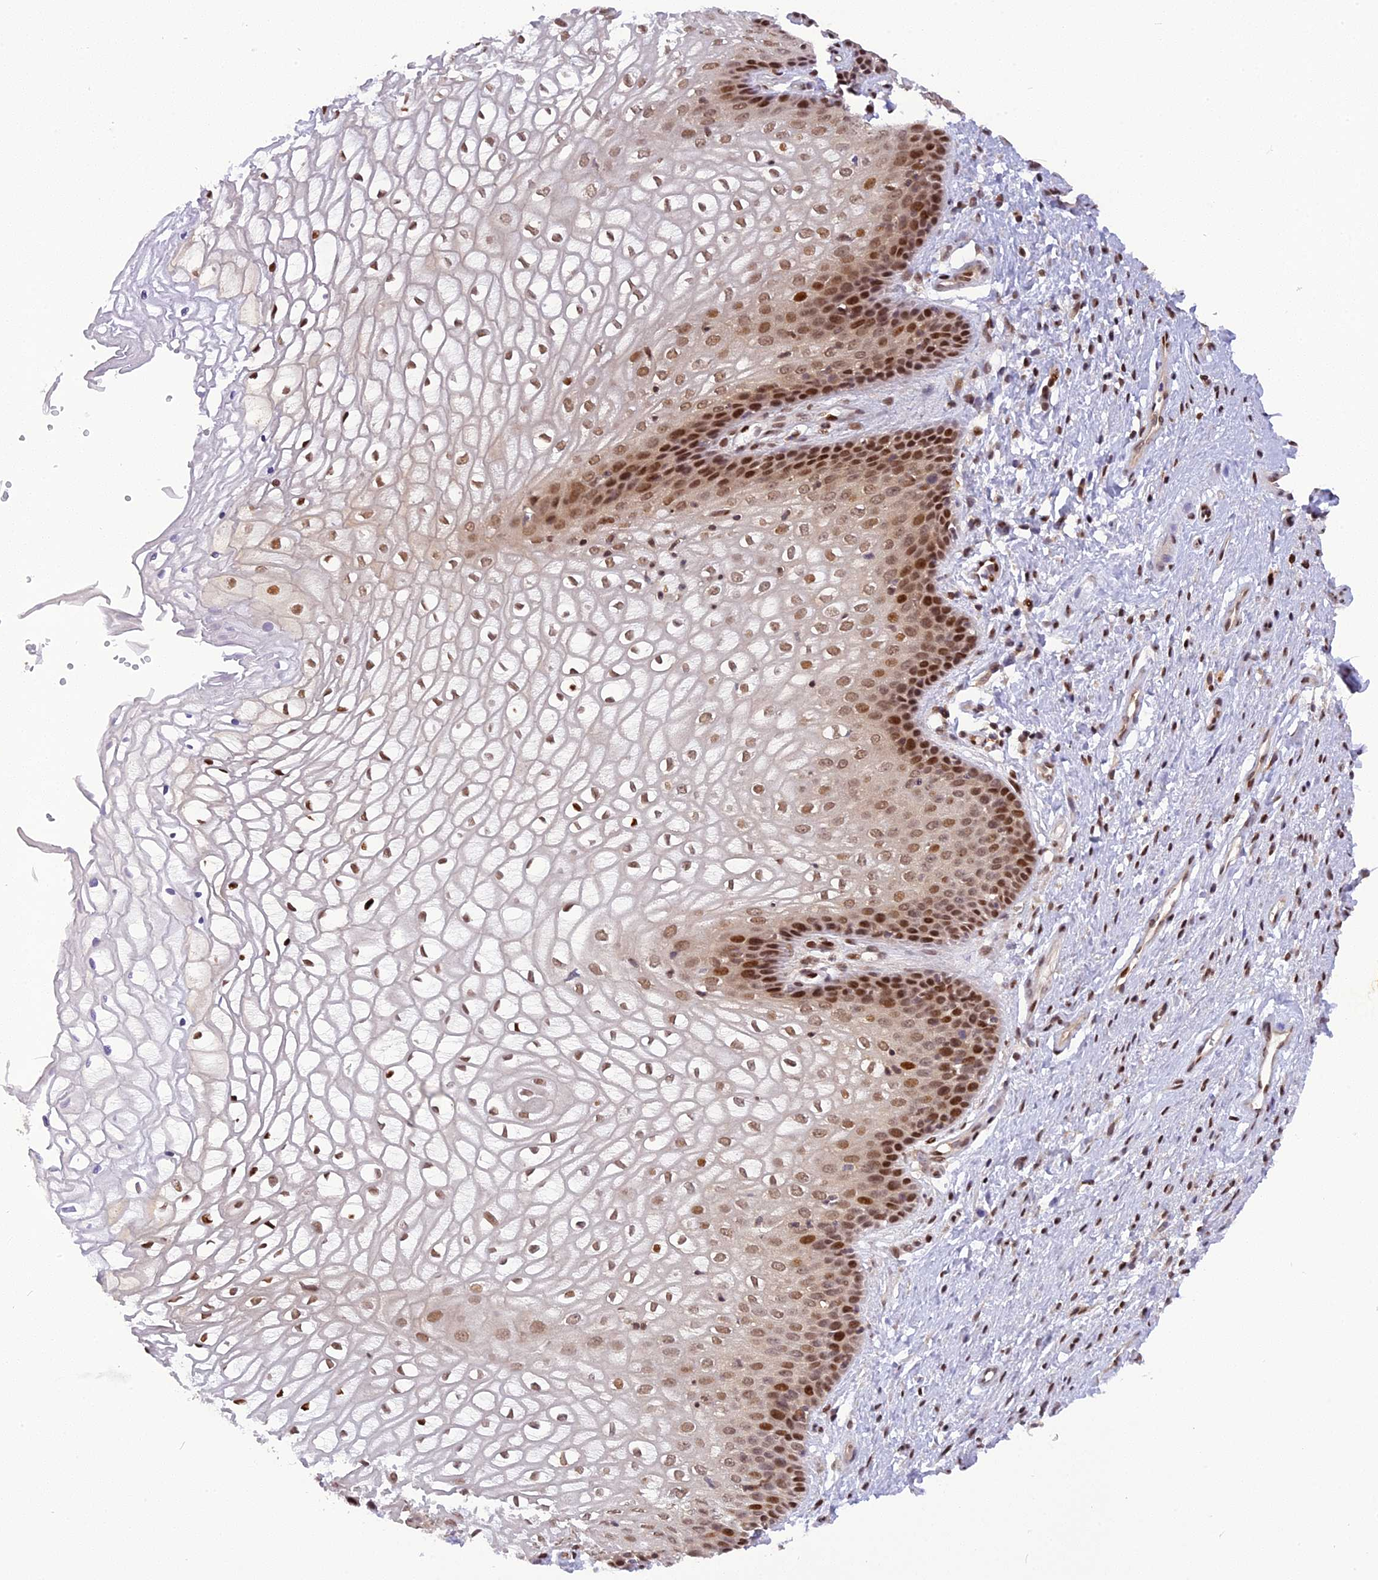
{"staining": {"intensity": "moderate", "quantity": ">75%", "location": "nuclear"}, "tissue": "vagina", "cell_type": "Squamous epithelial cells", "image_type": "normal", "snomed": [{"axis": "morphology", "description": "Normal tissue, NOS"}, {"axis": "topography", "description": "Vagina"}], "caption": "Unremarkable vagina displays moderate nuclear expression in about >75% of squamous epithelial cells, visualized by immunohistochemistry. (DAB (3,3'-diaminobenzidine) IHC, brown staining for protein, blue staining for nuclei).", "gene": "RABGGTA", "patient": {"sex": "female", "age": 34}}